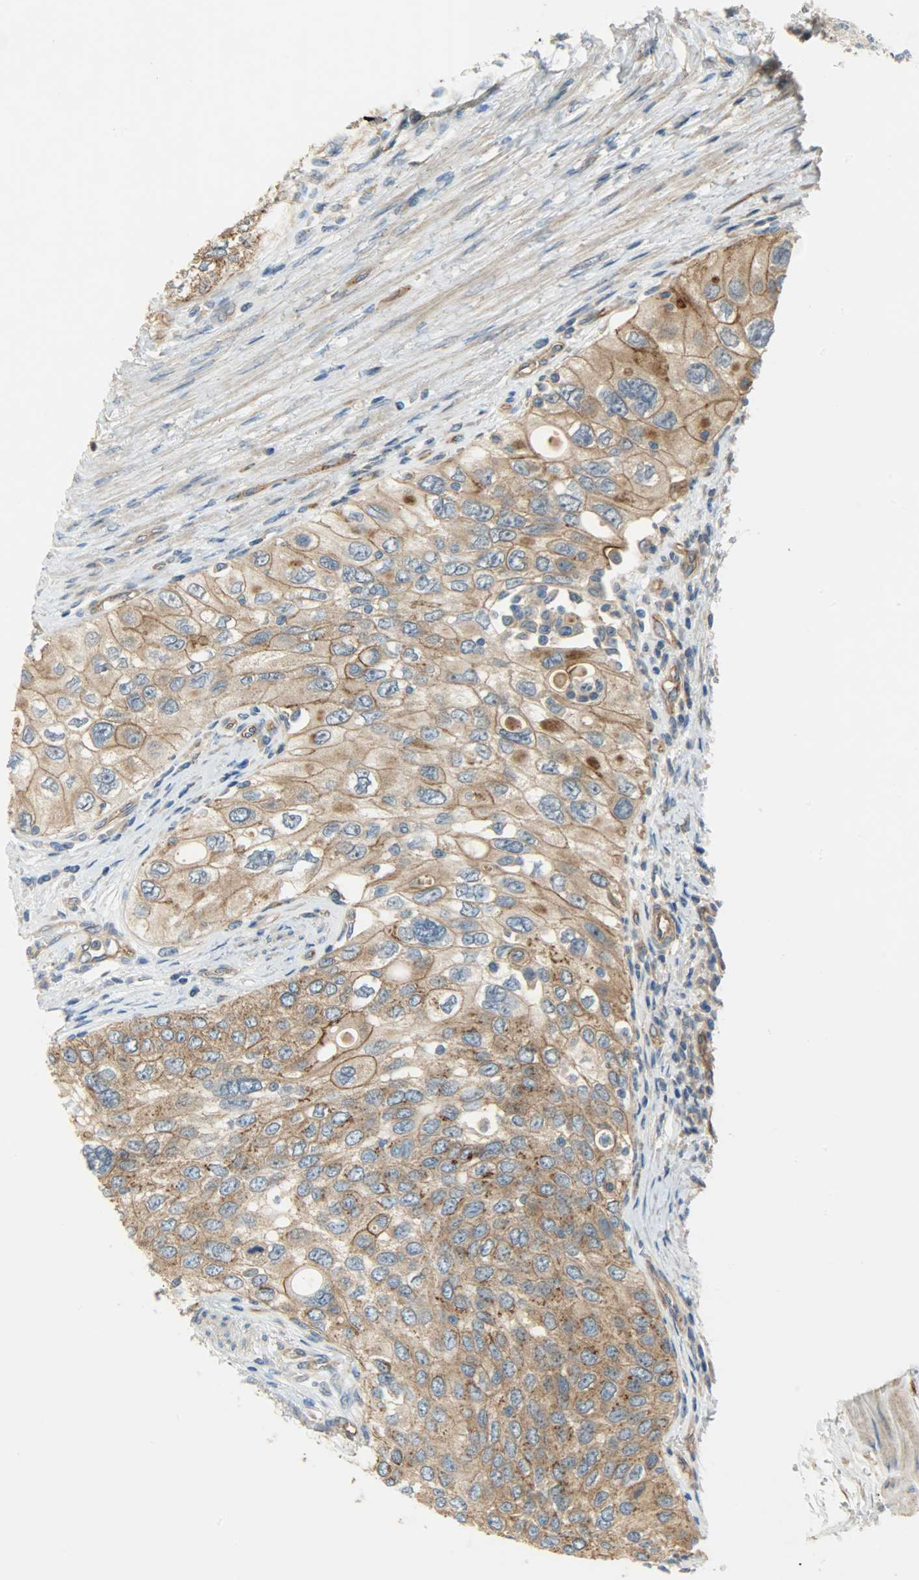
{"staining": {"intensity": "moderate", "quantity": ">75%", "location": "cytoplasmic/membranous"}, "tissue": "urothelial cancer", "cell_type": "Tumor cells", "image_type": "cancer", "snomed": [{"axis": "morphology", "description": "Urothelial carcinoma, High grade"}, {"axis": "topography", "description": "Urinary bladder"}], "caption": "High-magnification brightfield microscopy of urothelial carcinoma (high-grade) stained with DAB (3,3'-diaminobenzidine) (brown) and counterstained with hematoxylin (blue). tumor cells exhibit moderate cytoplasmic/membranous positivity is appreciated in approximately>75% of cells. Nuclei are stained in blue.", "gene": "KIAA1217", "patient": {"sex": "female", "age": 56}}